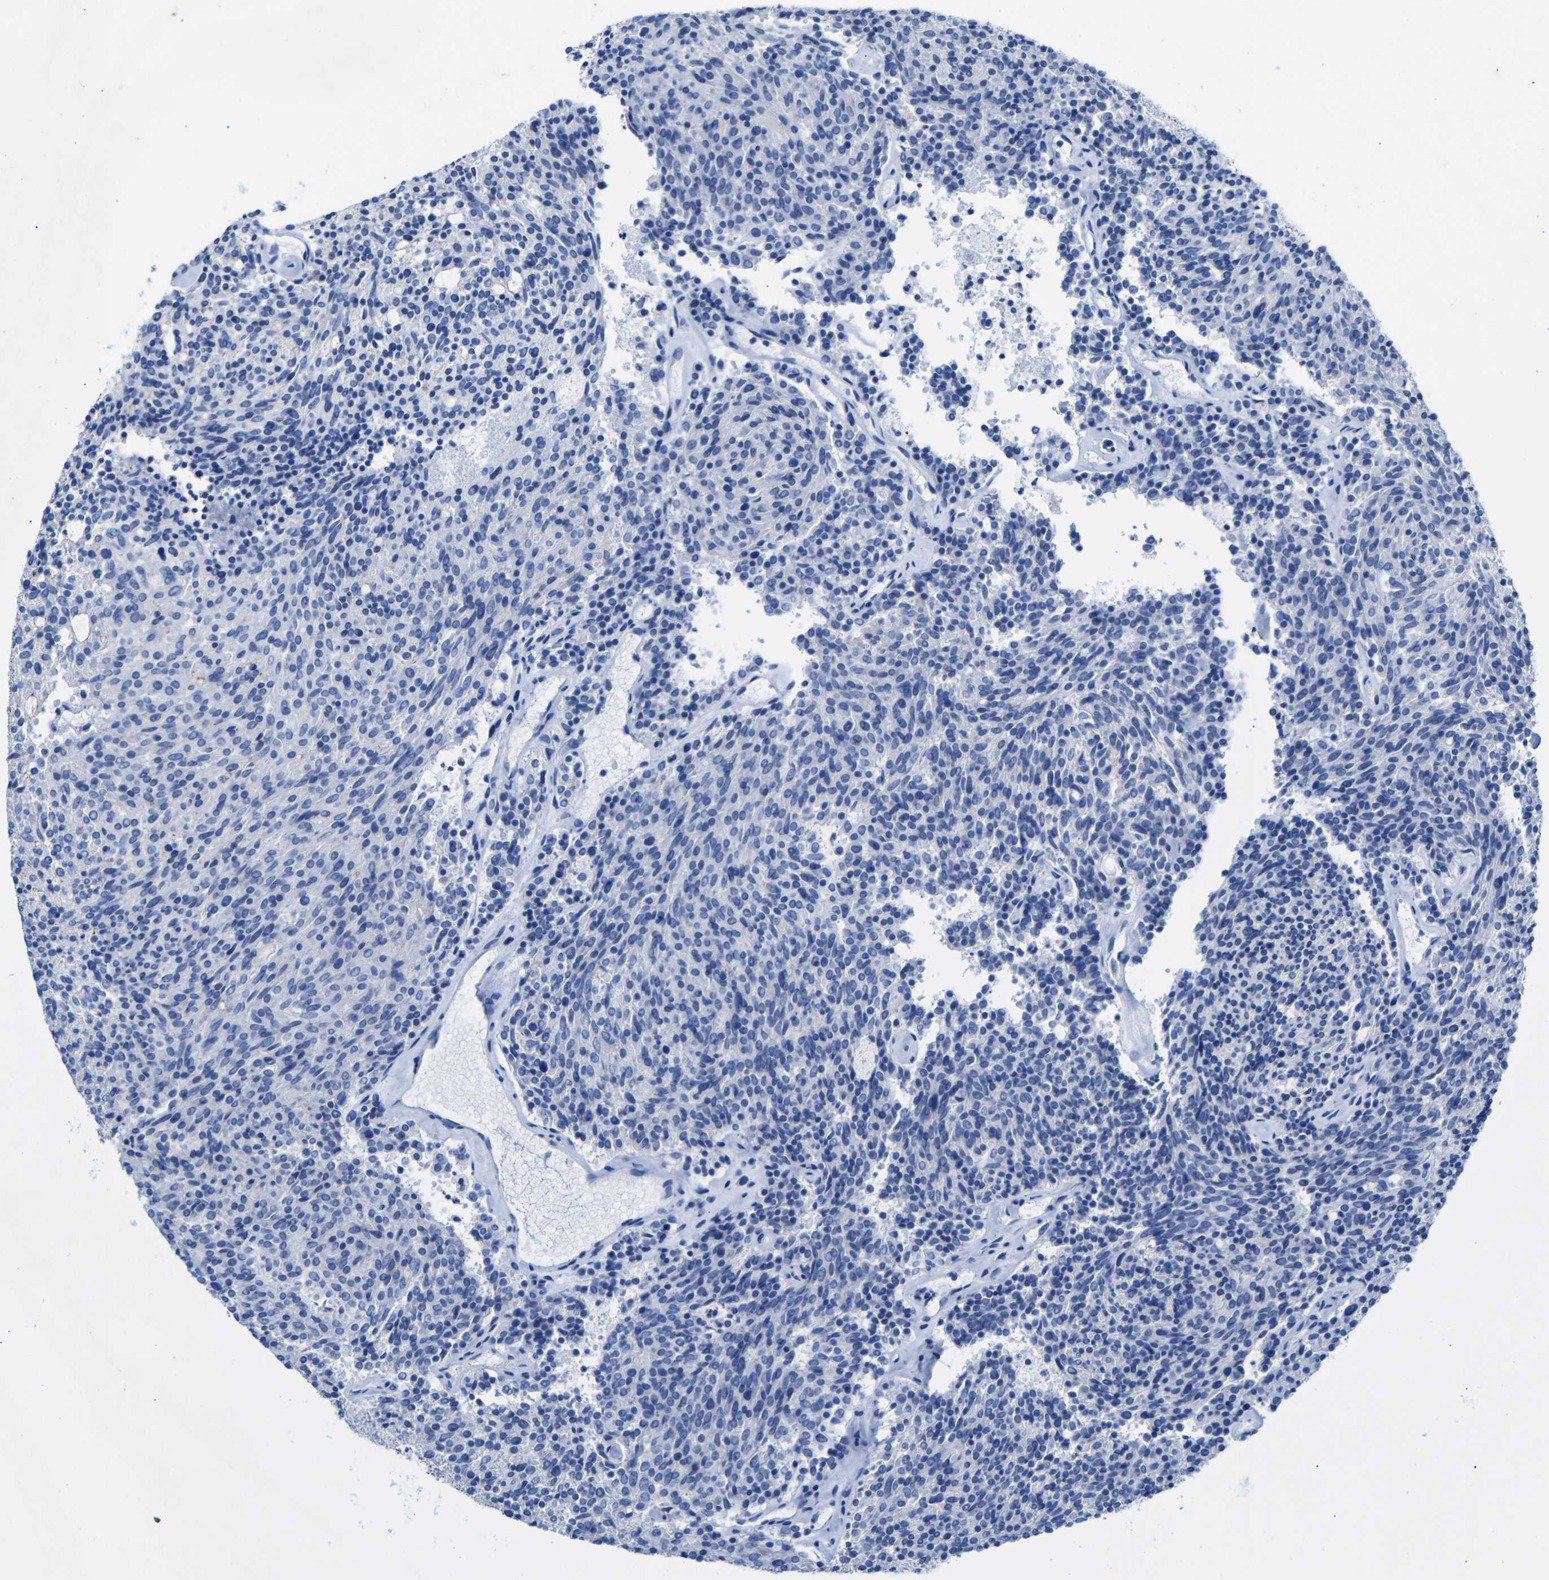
{"staining": {"intensity": "negative", "quantity": "none", "location": "none"}, "tissue": "carcinoid", "cell_type": "Tumor cells", "image_type": "cancer", "snomed": [{"axis": "morphology", "description": "Carcinoid, malignant, NOS"}, {"axis": "topography", "description": "Pancreas"}], "caption": "Malignant carcinoid was stained to show a protein in brown. There is no significant positivity in tumor cells.", "gene": "CGNL1", "patient": {"sex": "female", "age": 54}}